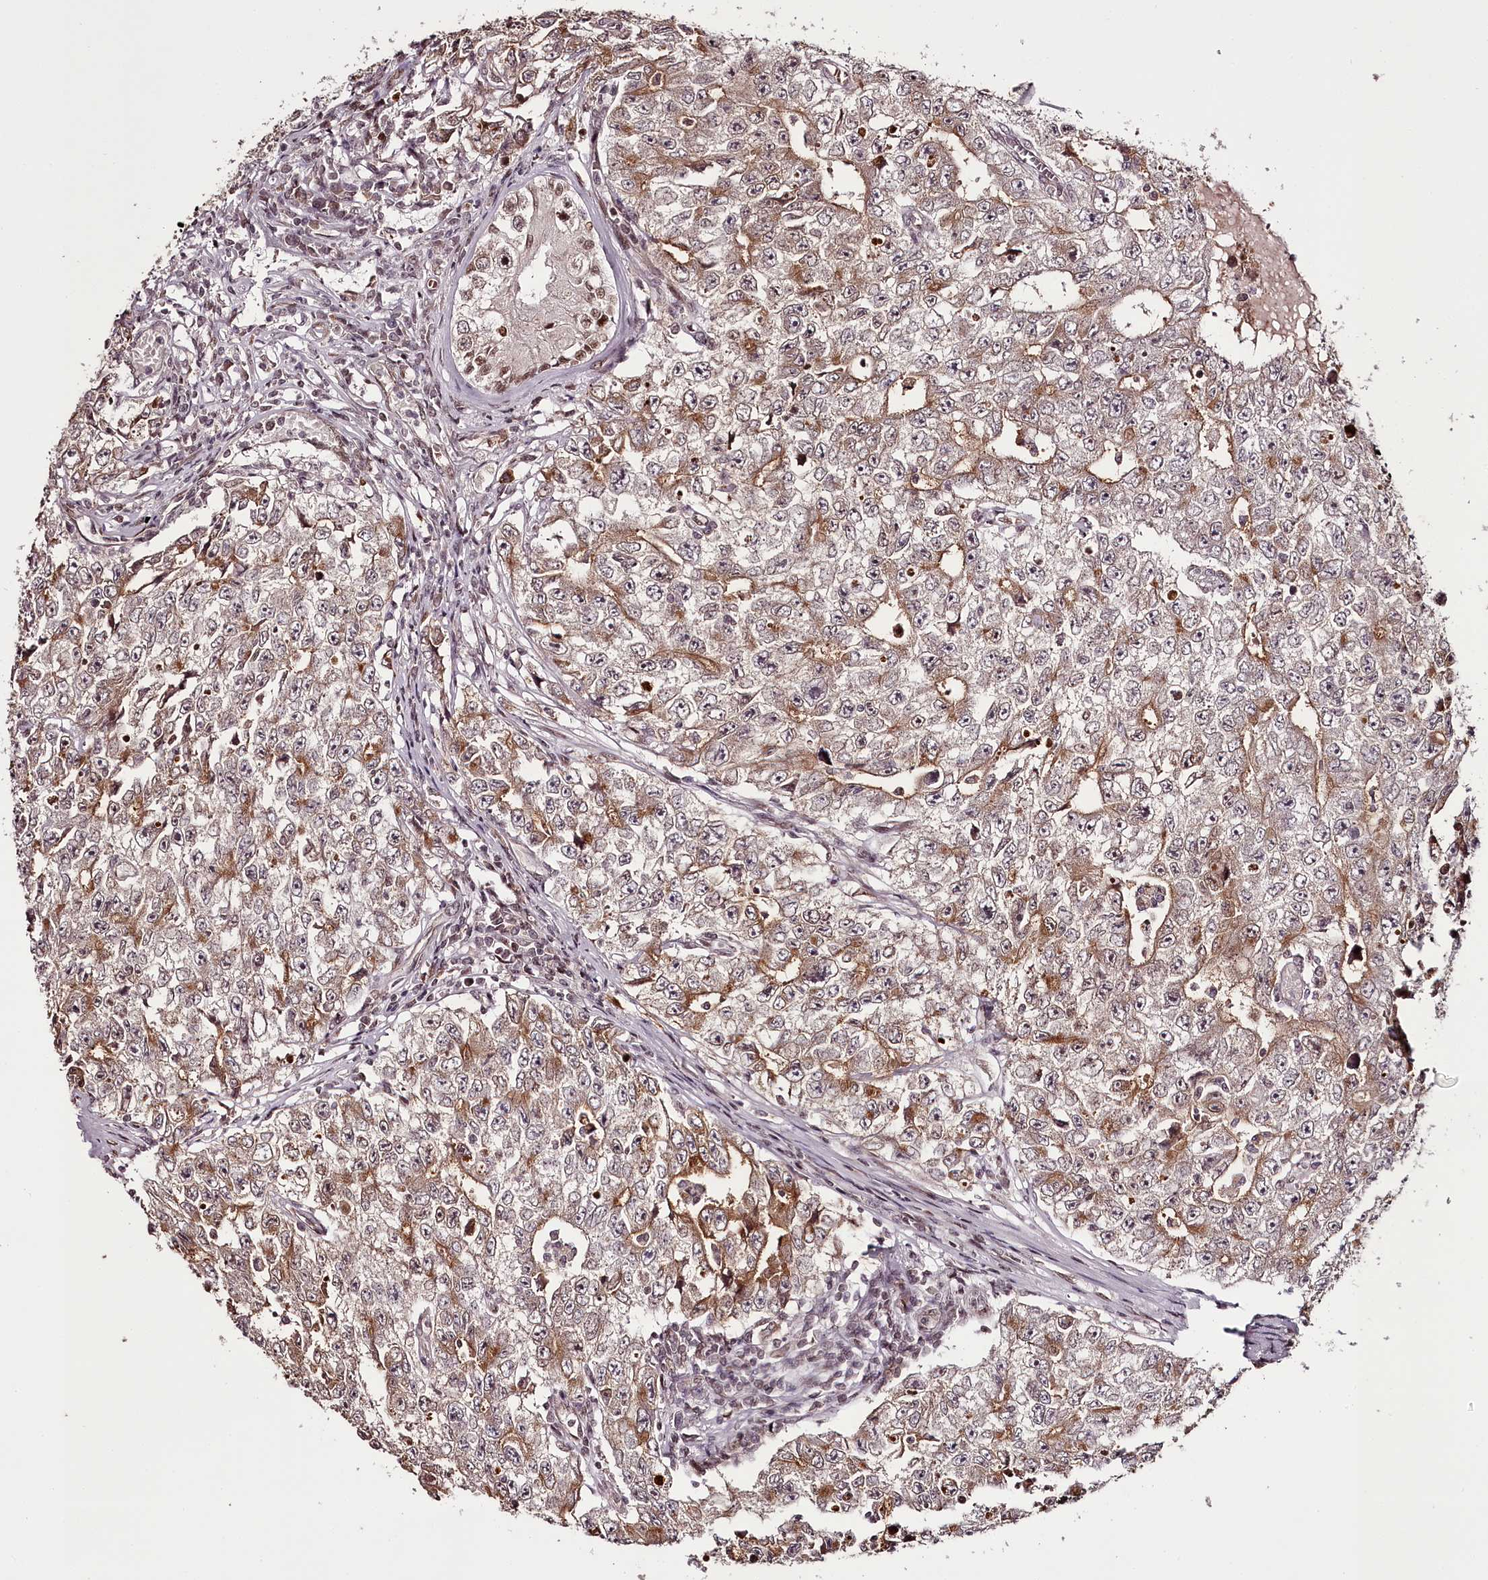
{"staining": {"intensity": "moderate", "quantity": "25%-75%", "location": "cytoplasmic/membranous,nuclear"}, "tissue": "testis cancer", "cell_type": "Tumor cells", "image_type": "cancer", "snomed": [{"axis": "morphology", "description": "Carcinoma, Embryonal, NOS"}, {"axis": "topography", "description": "Testis"}], "caption": "Testis embryonal carcinoma stained with immunohistochemistry reveals moderate cytoplasmic/membranous and nuclear expression in approximately 25%-75% of tumor cells. The protein of interest is shown in brown color, while the nuclei are stained blue.", "gene": "THYN1", "patient": {"sex": "male", "age": 17}}